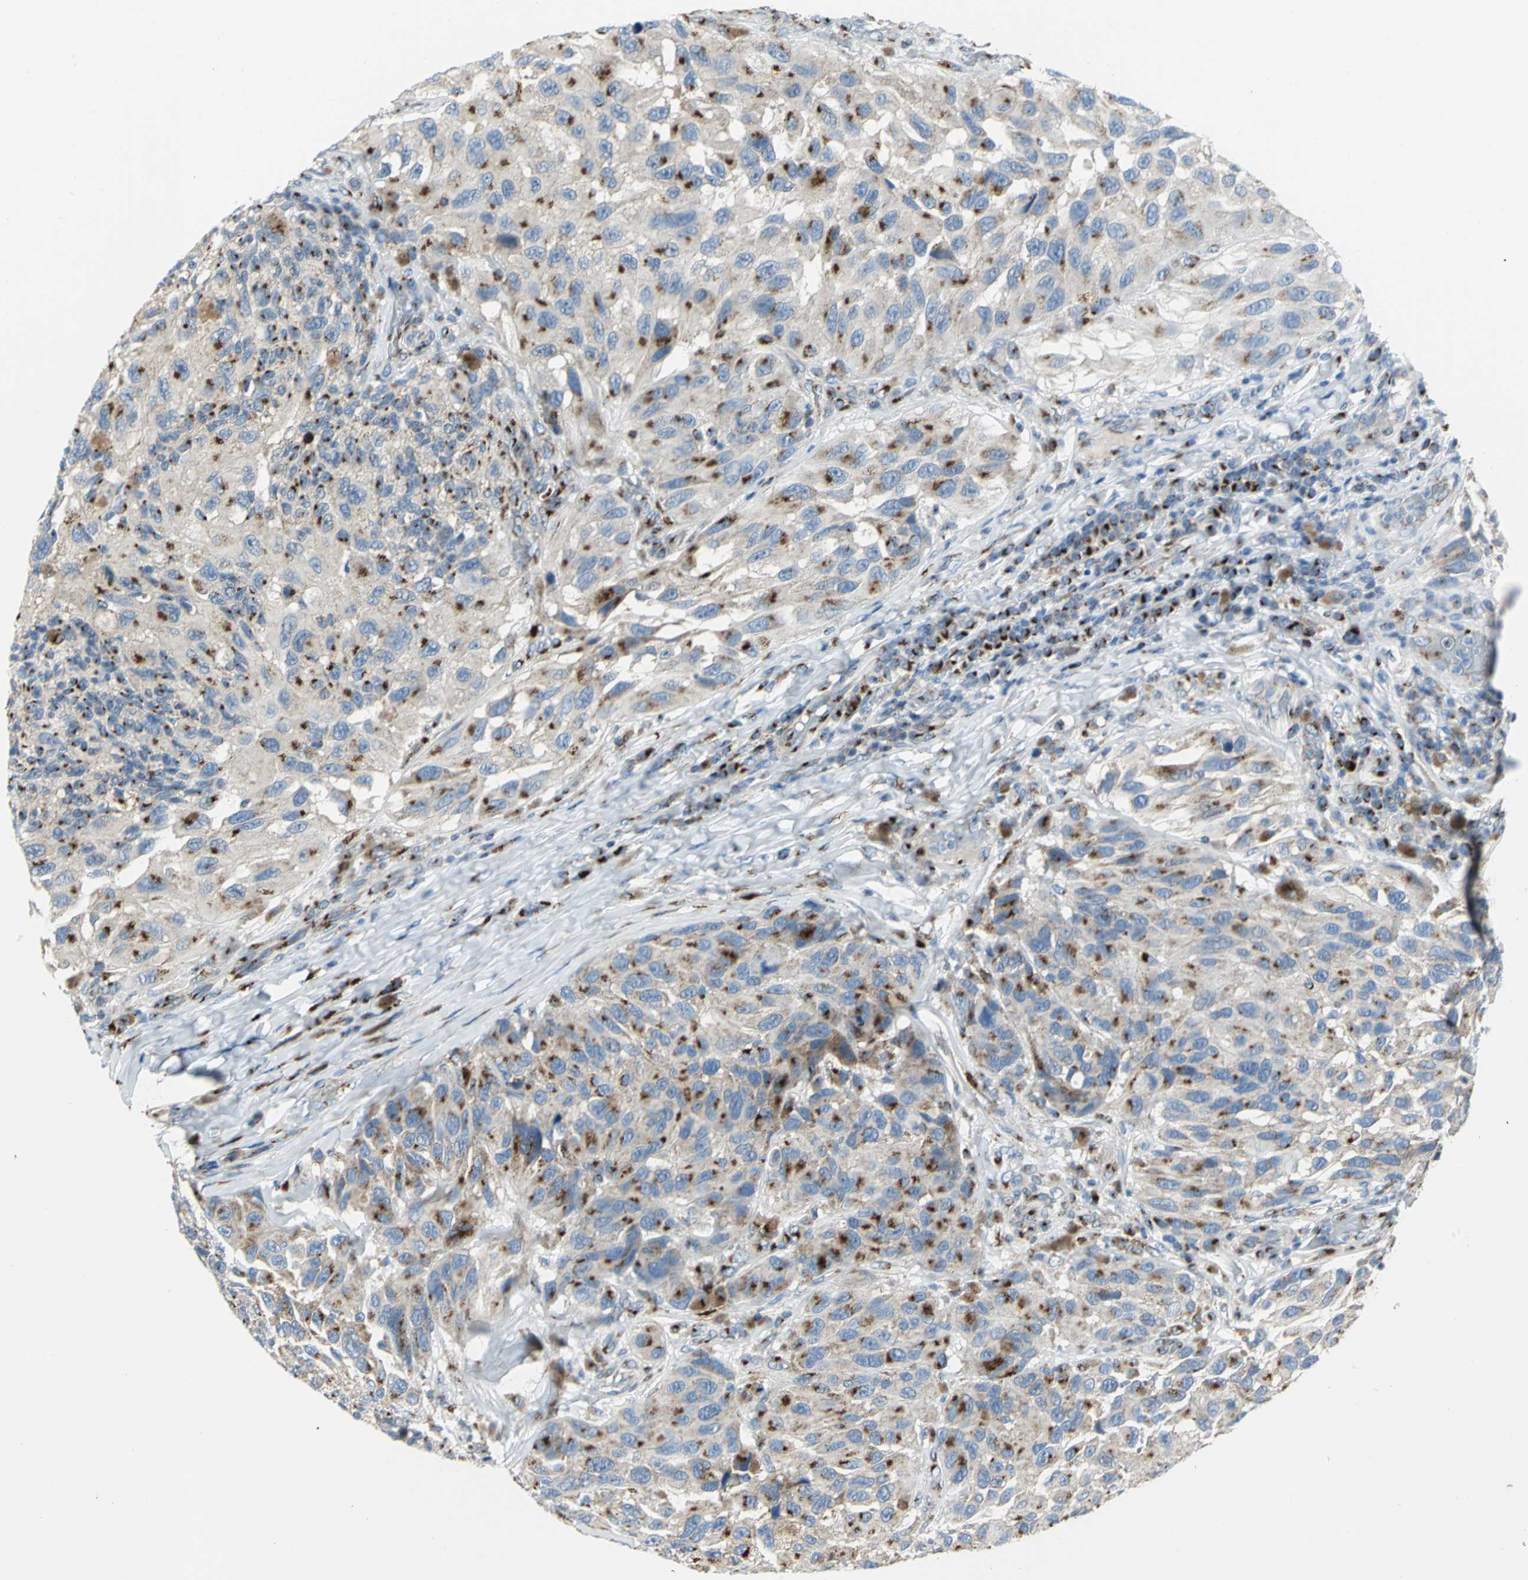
{"staining": {"intensity": "strong", "quantity": ">75%", "location": "cytoplasmic/membranous"}, "tissue": "melanoma", "cell_type": "Tumor cells", "image_type": "cancer", "snomed": [{"axis": "morphology", "description": "Malignant melanoma, NOS"}, {"axis": "topography", "description": "Skin"}], "caption": "Immunohistochemical staining of human malignant melanoma exhibits strong cytoplasmic/membranous protein positivity in about >75% of tumor cells.", "gene": "GPR3", "patient": {"sex": "female", "age": 73}}